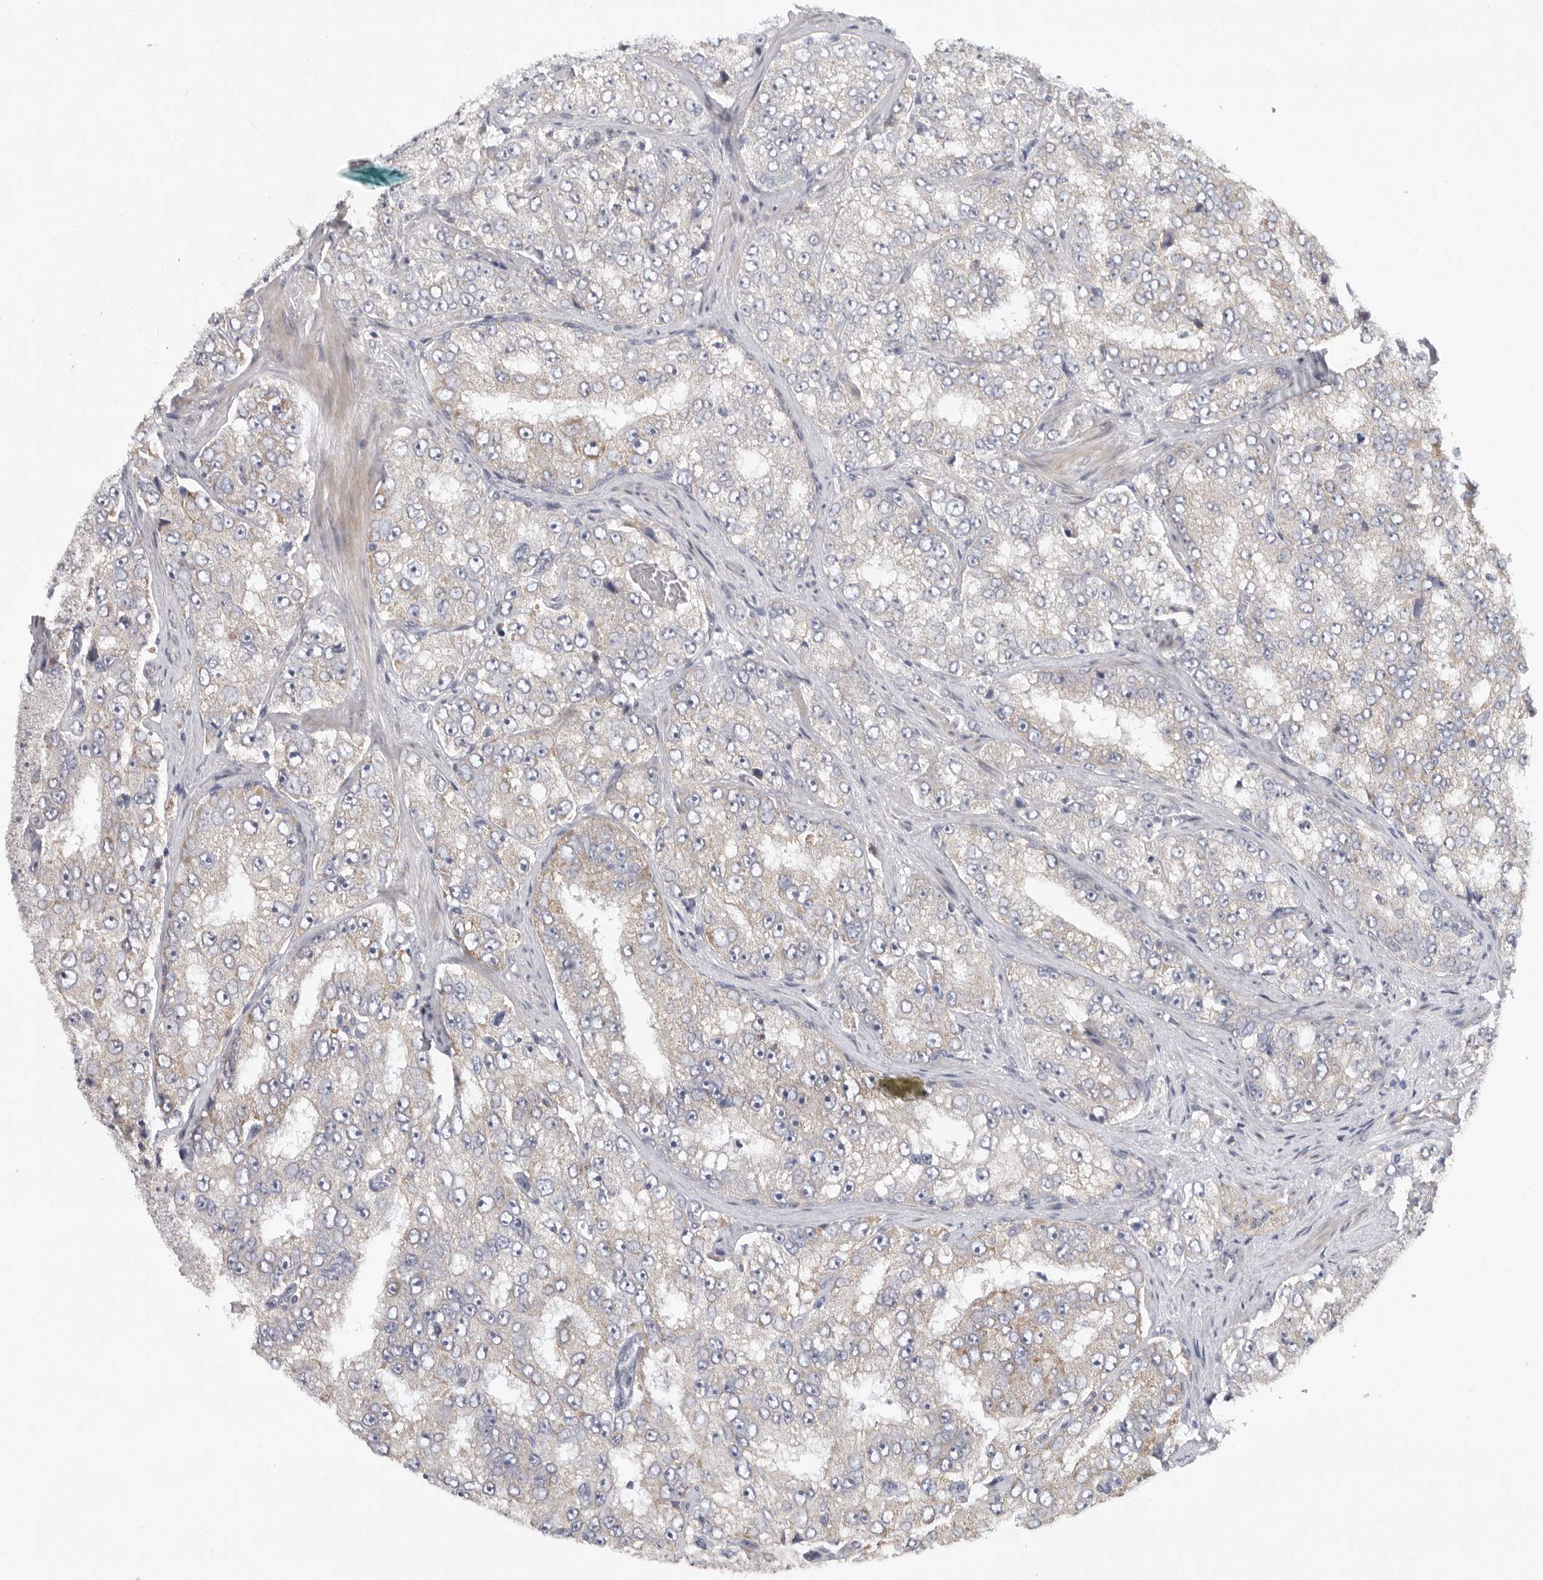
{"staining": {"intensity": "weak", "quantity": "<25%", "location": "cytoplasmic/membranous"}, "tissue": "prostate cancer", "cell_type": "Tumor cells", "image_type": "cancer", "snomed": [{"axis": "morphology", "description": "Adenocarcinoma, High grade"}, {"axis": "topography", "description": "Prostate"}], "caption": "A micrograph of human prostate adenocarcinoma (high-grade) is negative for staining in tumor cells.", "gene": "FBXO43", "patient": {"sex": "male", "age": 58}}